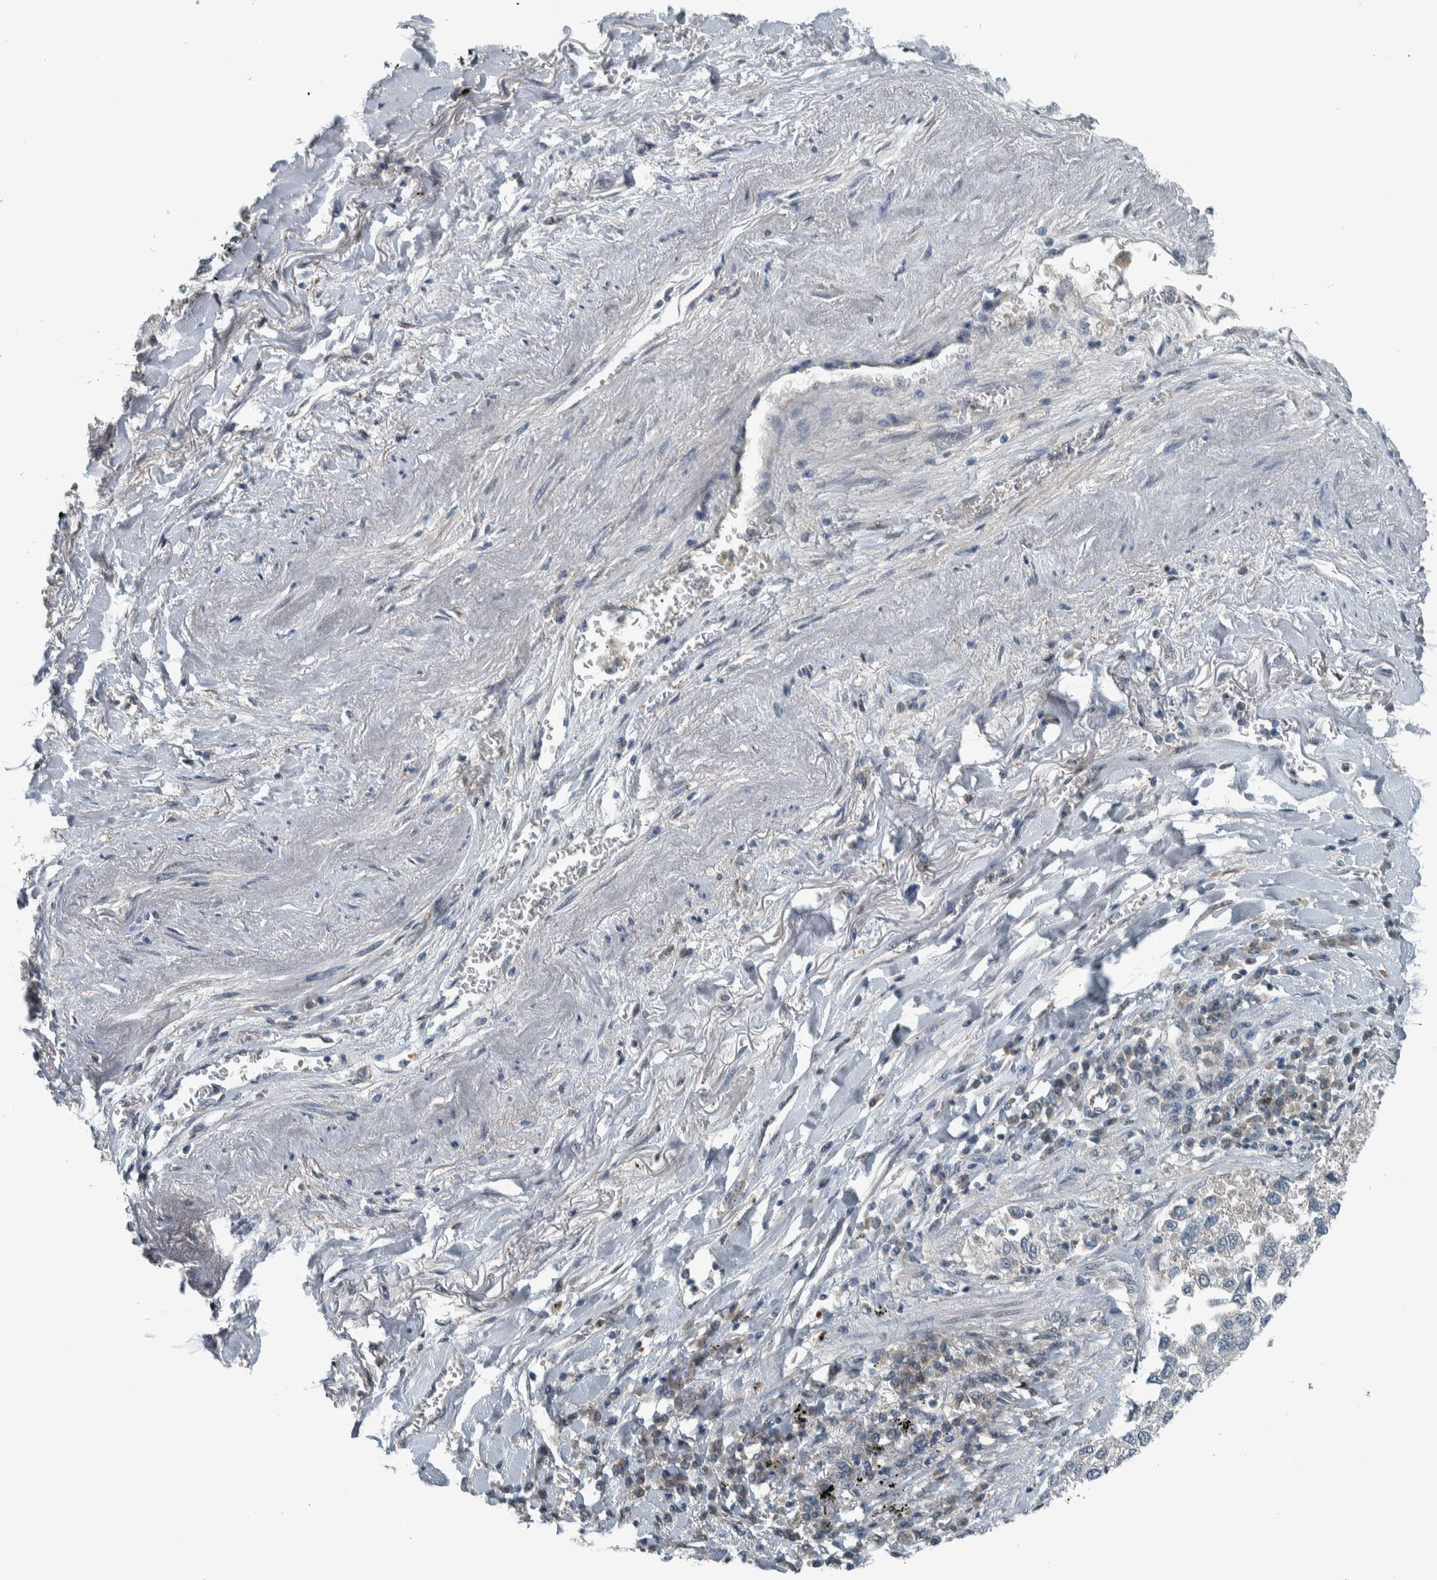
{"staining": {"intensity": "negative", "quantity": "none", "location": "none"}, "tissue": "lung cancer", "cell_type": "Tumor cells", "image_type": "cancer", "snomed": [{"axis": "morphology", "description": "Inflammation, NOS"}, {"axis": "morphology", "description": "Adenocarcinoma, NOS"}, {"axis": "topography", "description": "Lung"}], "caption": "Immunohistochemical staining of human lung cancer exhibits no significant positivity in tumor cells.", "gene": "ALAD", "patient": {"sex": "male", "age": 63}}